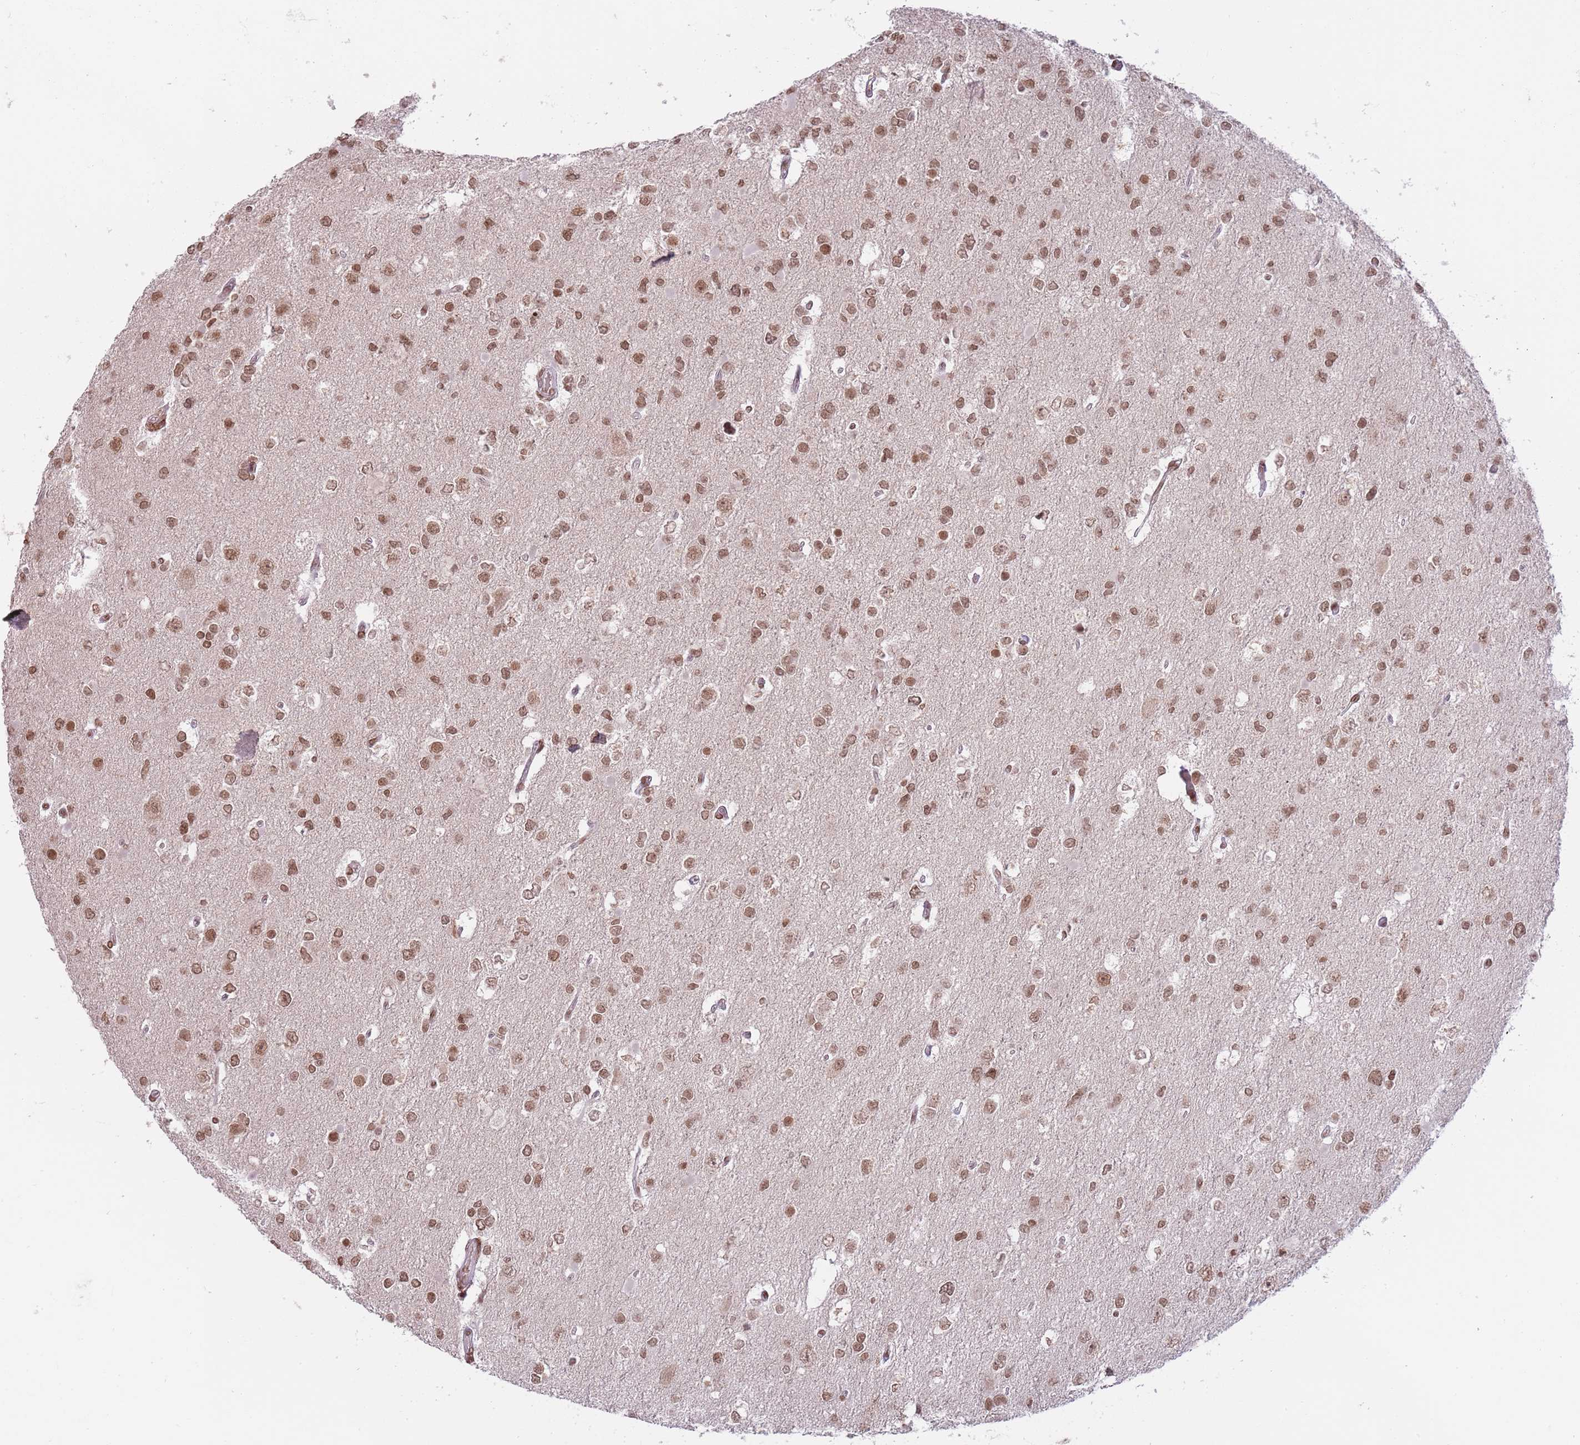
{"staining": {"intensity": "moderate", "quantity": ">75%", "location": "nuclear"}, "tissue": "glioma", "cell_type": "Tumor cells", "image_type": "cancer", "snomed": [{"axis": "morphology", "description": "Glioma, malignant, High grade"}, {"axis": "topography", "description": "Brain"}], "caption": "IHC image of neoplastic tissue: glioma stained using immunohistochemistry shows medium levels of moderate protein expression localized specifically in the nuclear of tumor cells, appearing as a nuclear brown color.", "gene": "SH3RF3", "patient": {"sex": "male", "age": 53}}